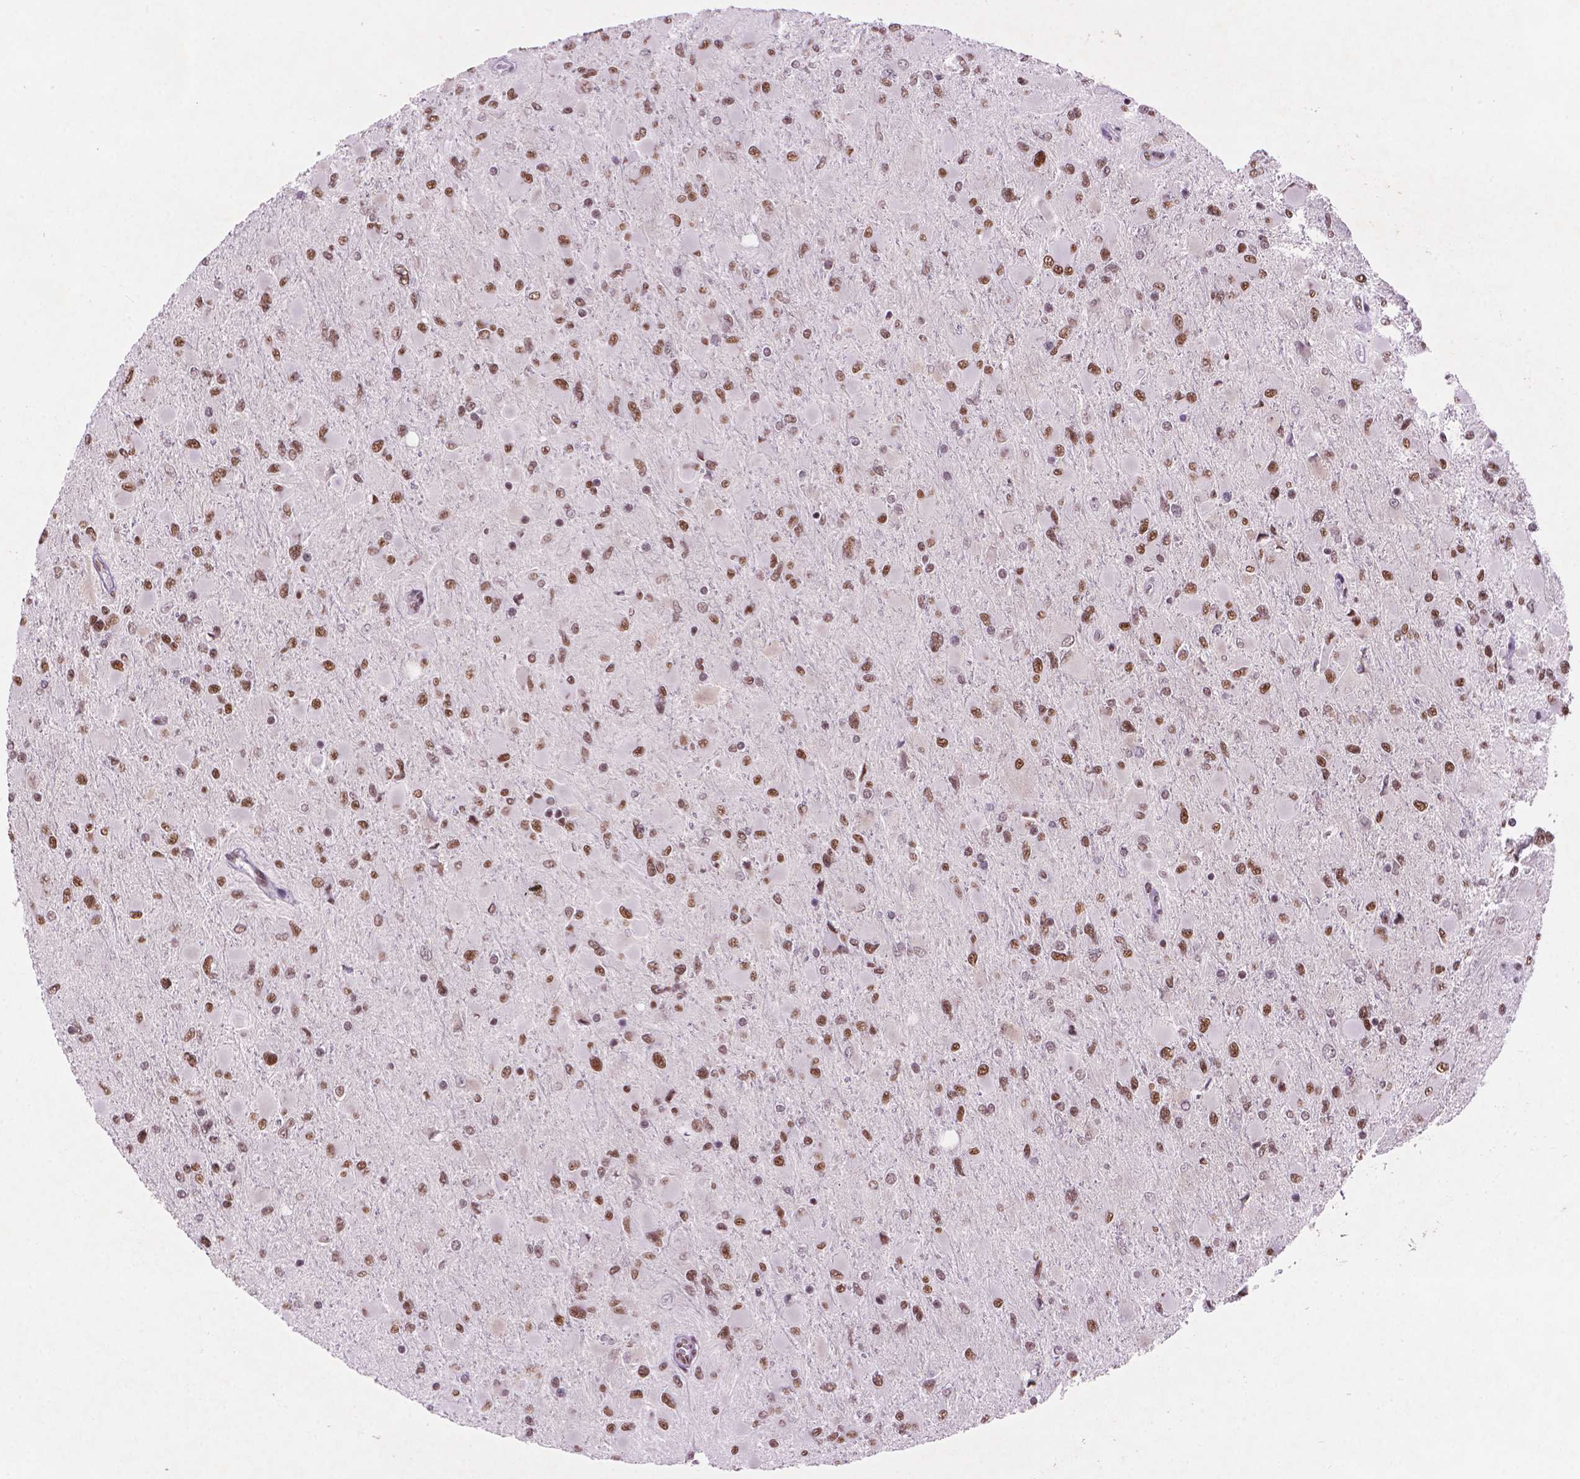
{"staining": {"intensity": "moderate", "quantity": ">75%", "location": "nuclear"}, "tissue": "glioma", "cell_type": "Tumor cells", "image_type": "cancer", "snomed": [{"axis": "morphology", "description": "Glioma, malignant, High grade"}, {"axis": "topography", "description": "Cerebral cortex"}], "caption": "This histopathology image shows IHC staining of human glioma, with medium moderate nuclear staining in approximately >75% of tumor cells.", "gene": "RPA4", "patient": {"sex": "female", "age": 36}}